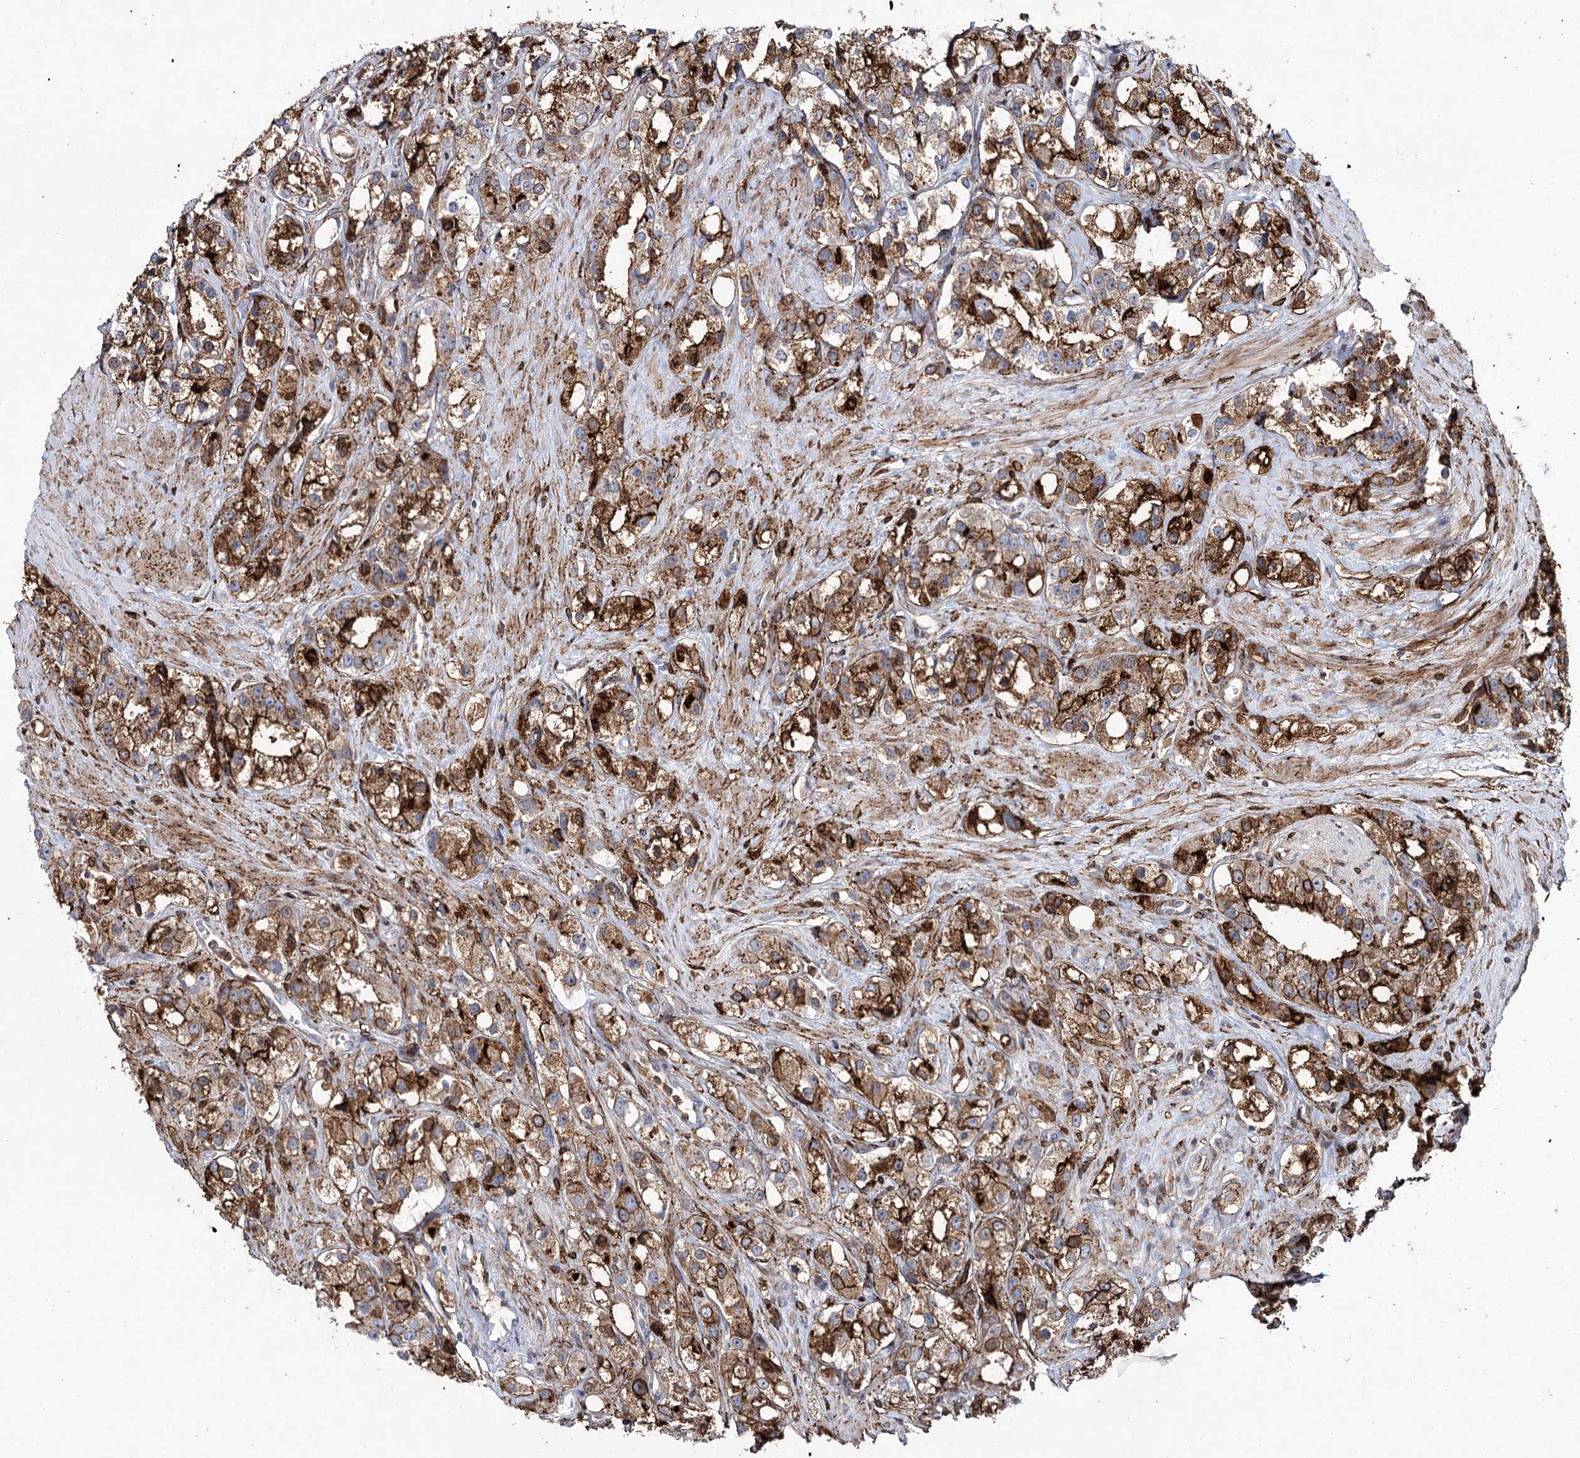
{"staining": {"intensity": "strong", "quantity": "25%-75%", "location": "cytoplasmic/membranous"}, "tissue": "prostate cancer", "cell_type": "Tumor cells", "image_type": "cancer", "snomed": [{"axis": "morphology", "description": "Adenocarcinoma, NOS"}, {"axis": "topography", "description": "Prostate"}], "caption": "Immunohistochemical staining of human prostate cancer (adenocarcinoma) demonstrates high levels of strong cytoplasmic/membranous expression in about 25%-75% of tumor cells.", "gene": "DCUN1D4", "patient": {"sex": "male", "age": 79}}